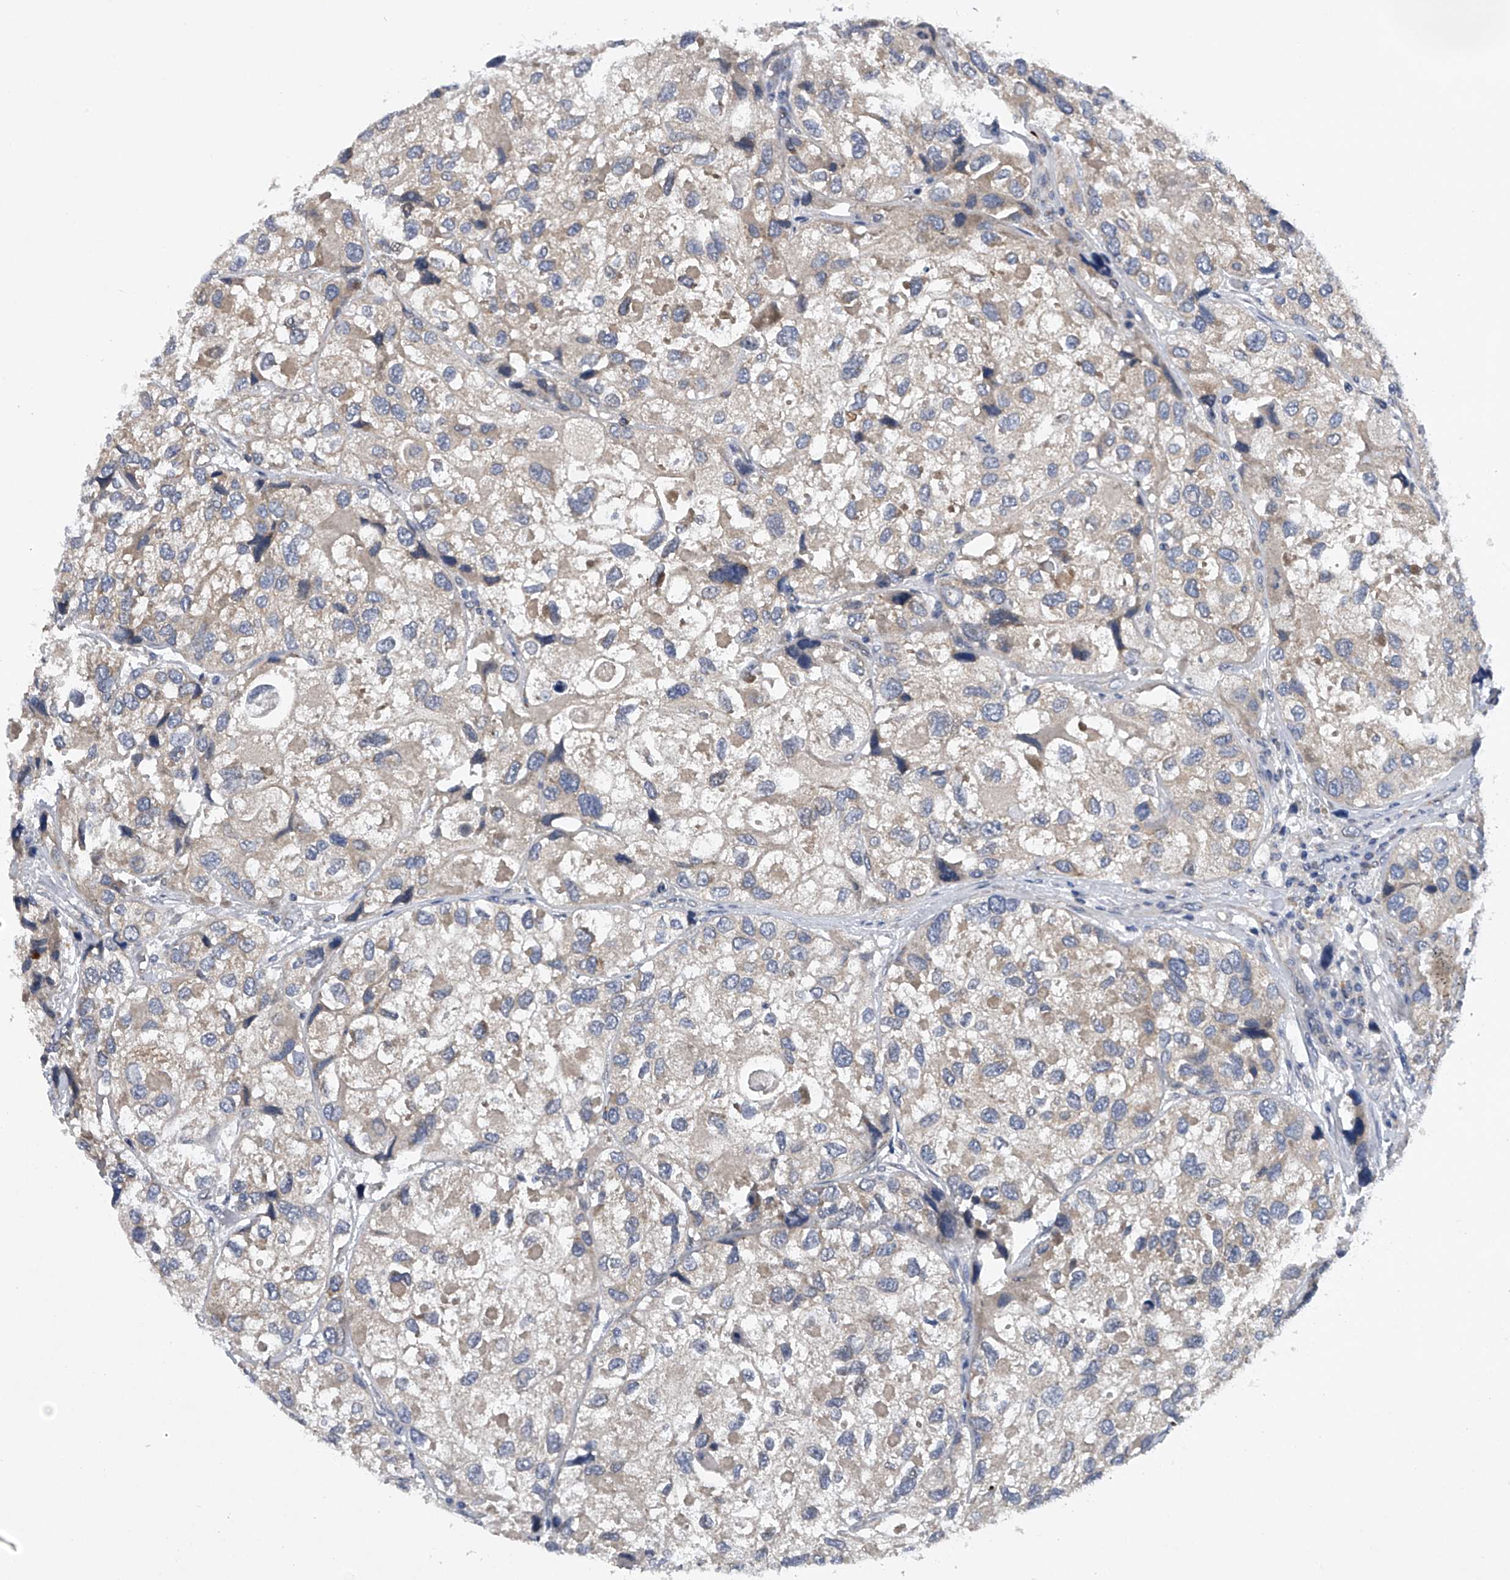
{"staining": {"intensity": "weak", "quantity": "25%-75%", "location": "cytoplasmic/membranous"}, "tissue": "urothelial cancer", "cell_type": "Tumor cells", "image_type": "cancer", "snomed": [{"axis": "morphology", "description": "Urothelial carcinoma, High grade"}, {"axis": "topography", "description": "Urinary bladder"}], "caption": "Weak cytoplasmic/membranous positivity is present in about 25%-75% of tumor cells in high-grade urothelial carcinoma. (DAB IHC, brown staining for protein, blue staining for nuclei).", "gene": "RNF5", "patient": {"sex": "female", "age": 64}}